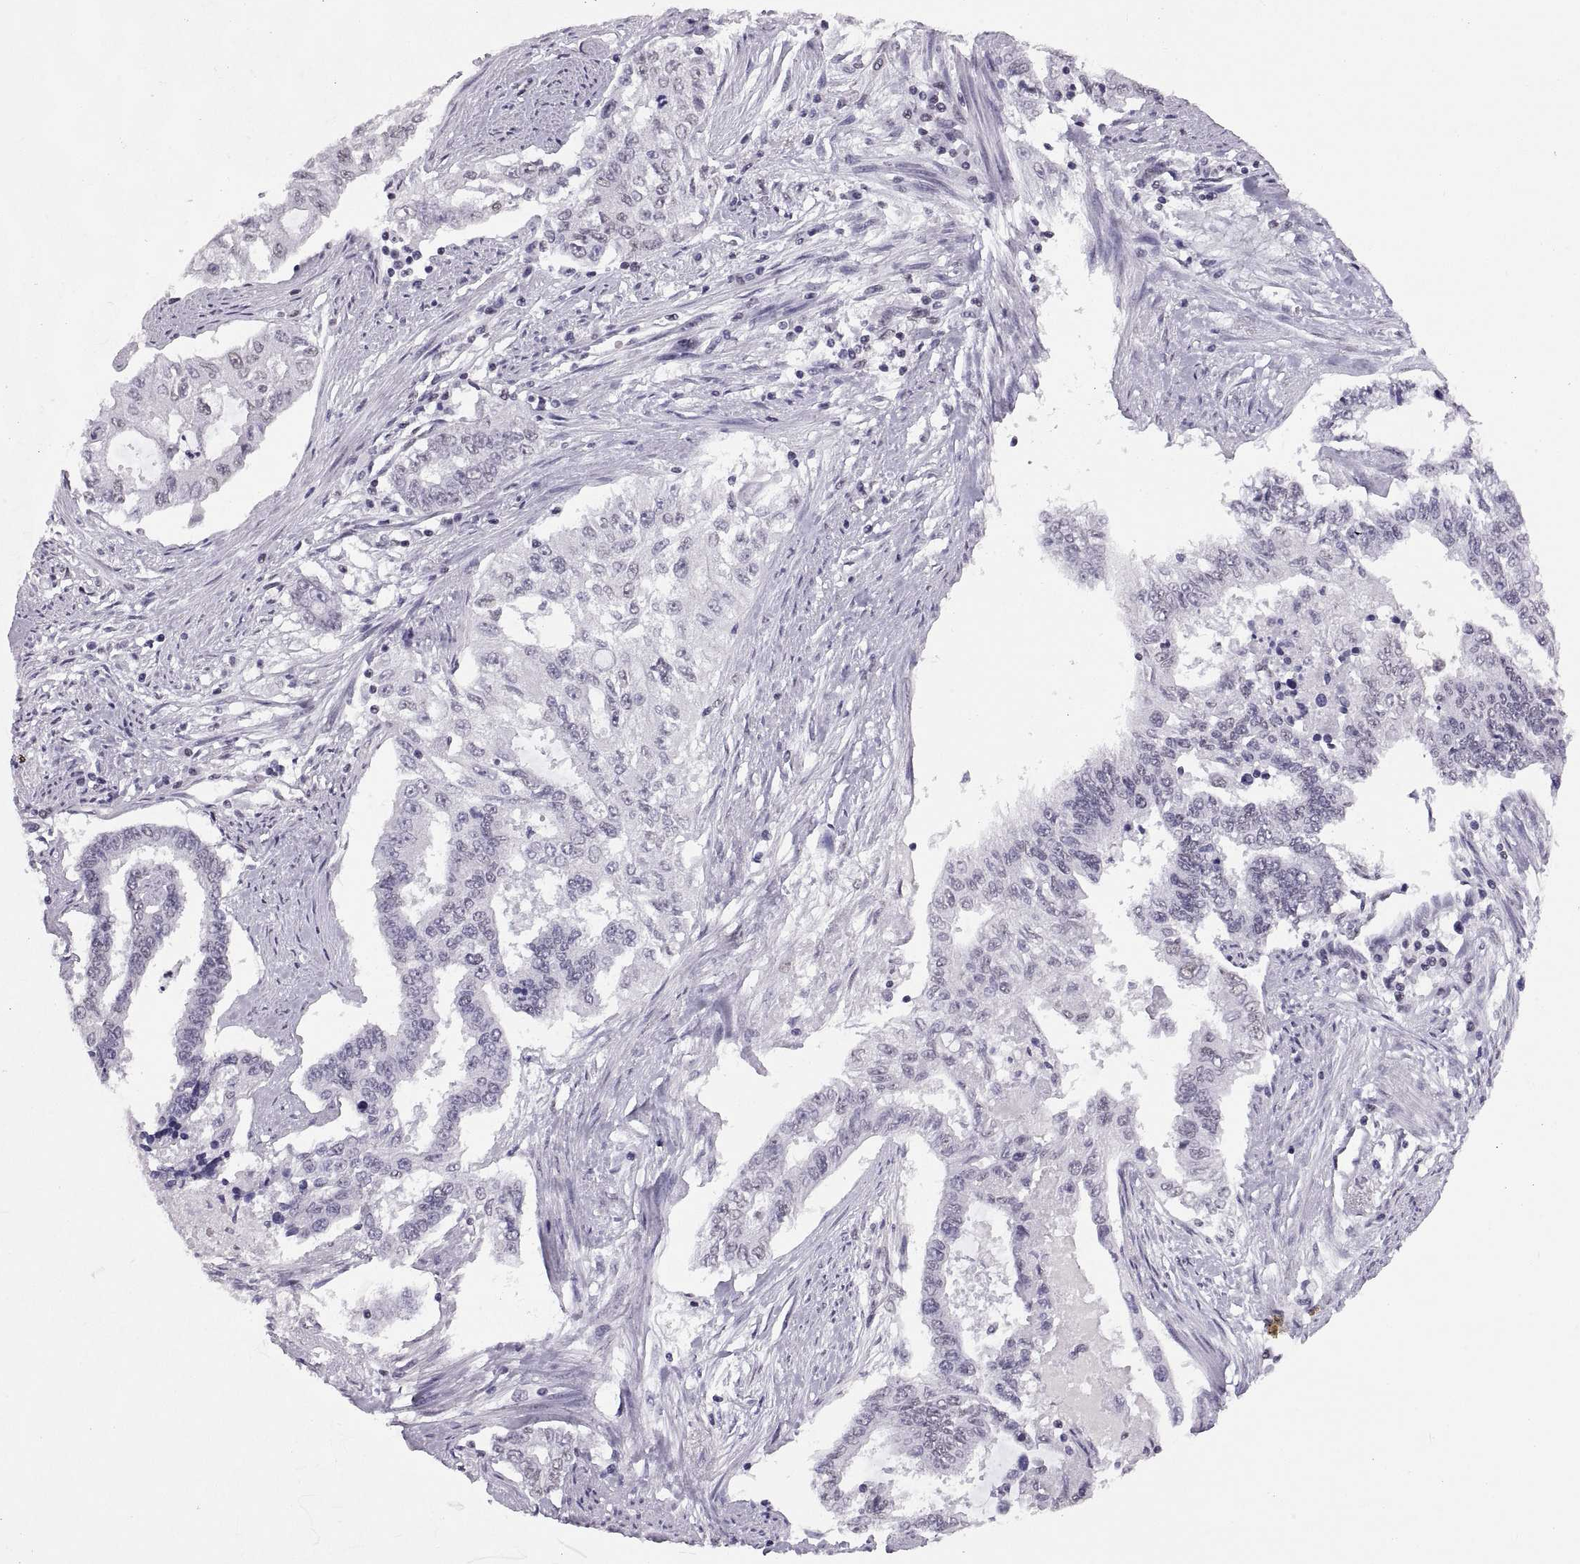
{"staining": {"intensity": "negative", "quantity": "none", "location": "none"}, "tissue": "endometrial cancer", "cell_type": "Tumor cells", "image_type": "cancer", "snomed": [{"axis": "morphology", "description": "Adenocarcinoma, NOS"}, {"axis": "topography", "description": "Uterus"}], "caption": "Endometrial cancer (adenocarcinoma) stained for a protein using immunohistochemistry (IHC) demonstrates no positivity tumor cells.", "gene": "CARTPT", "patient": {"sex": "female", "age": 59}}